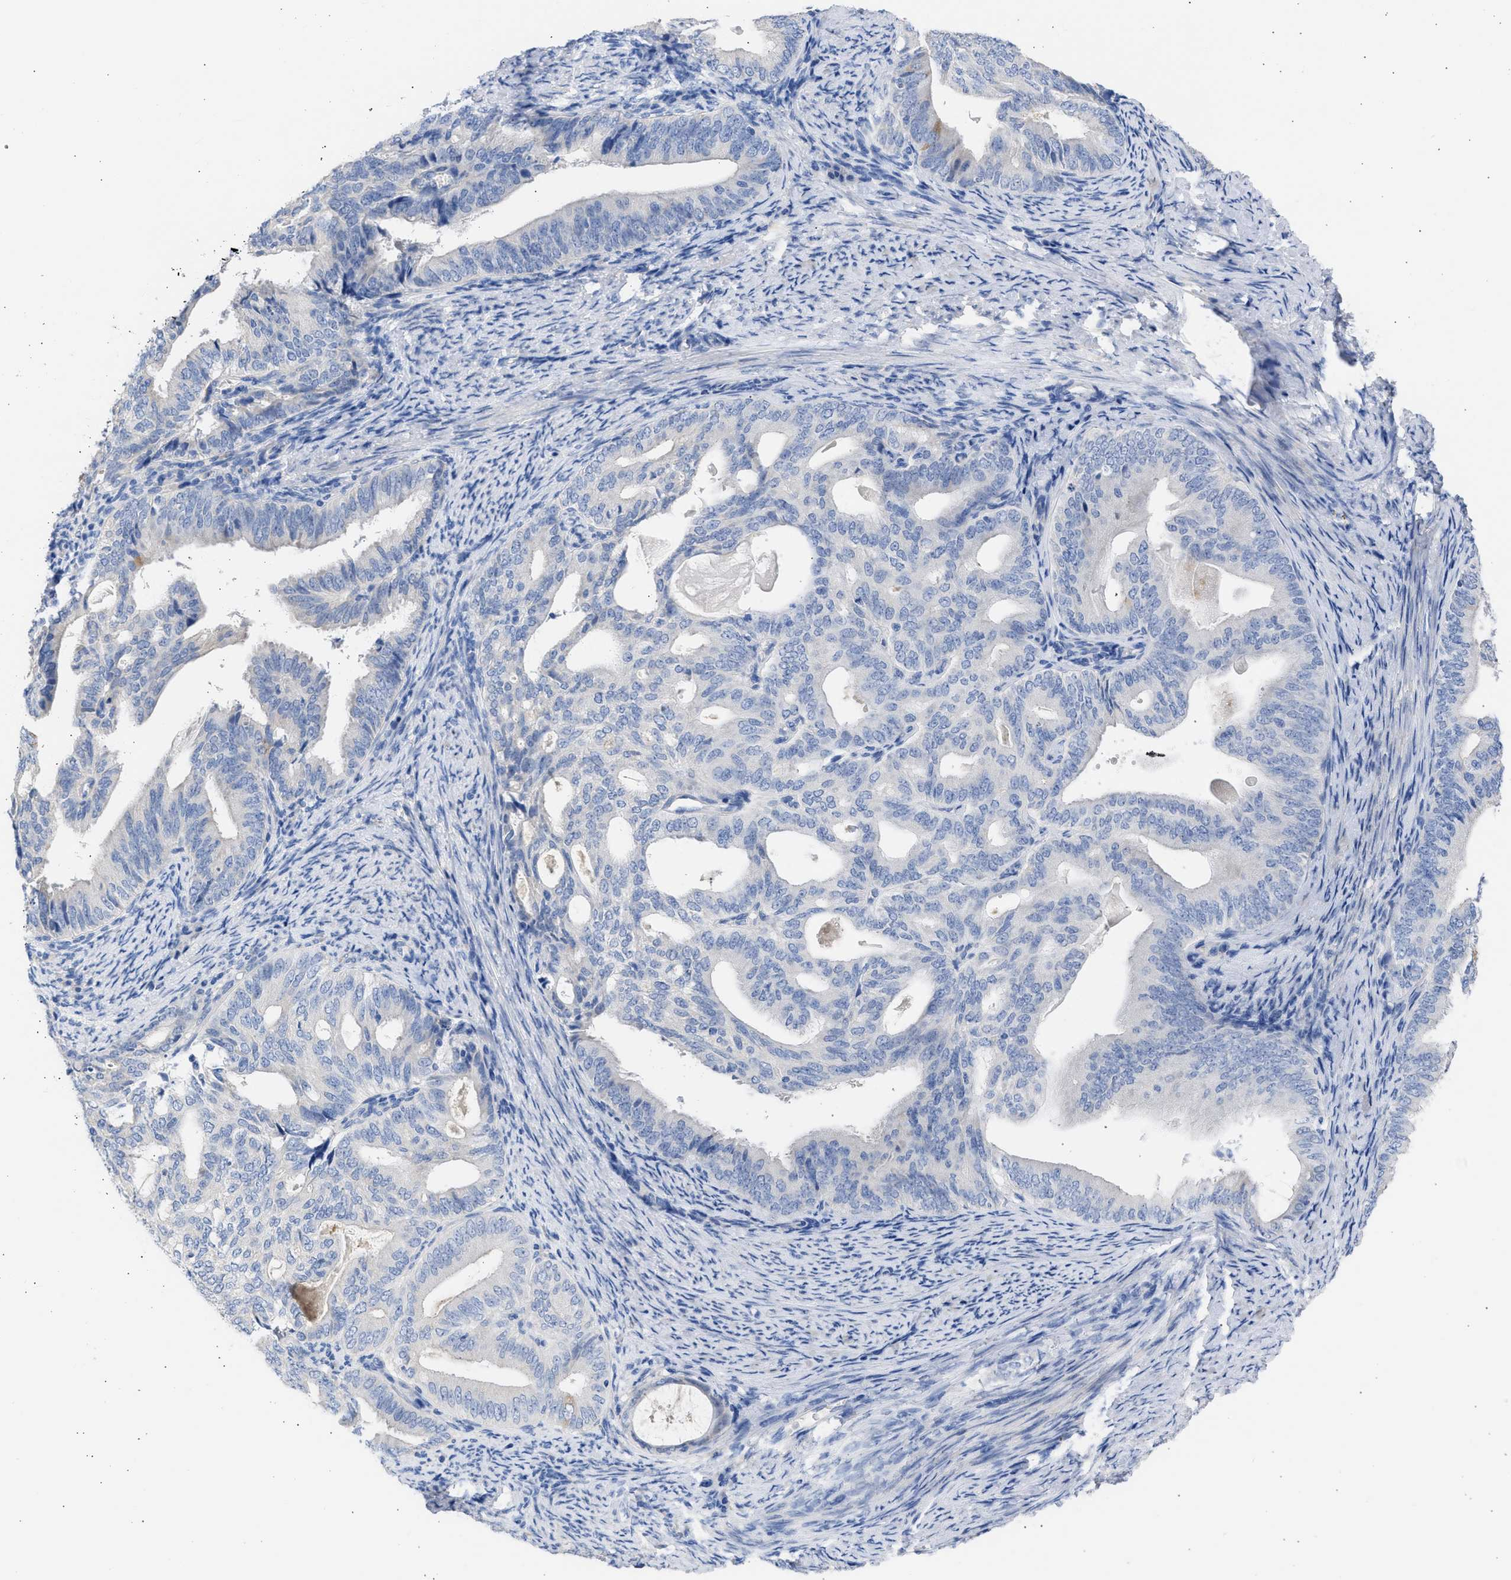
{"staining": {"intensity": "moderate", "quantity": "<25%", "location": "cytoplasmic/membranous"}, "tissue": "endometrial cancer", "cell_type": "Tumor cells", "image_type": "cancer", "snomed": [{"axis": "morphology", "description": "Adenocarcinoma, NOS"}, {"axis": "topography", "description": "Endometrium"}], "caption": "This micrograph reveals endometrial cancer stained with IHC to label a protein in brown. The cytoplasmic/membranous of tumor cells show moderate positivity for the protein. Nuclei are counter-stained blue.", "gene": "RSPH1", "patient": {"sex": "female", "age": 58}}